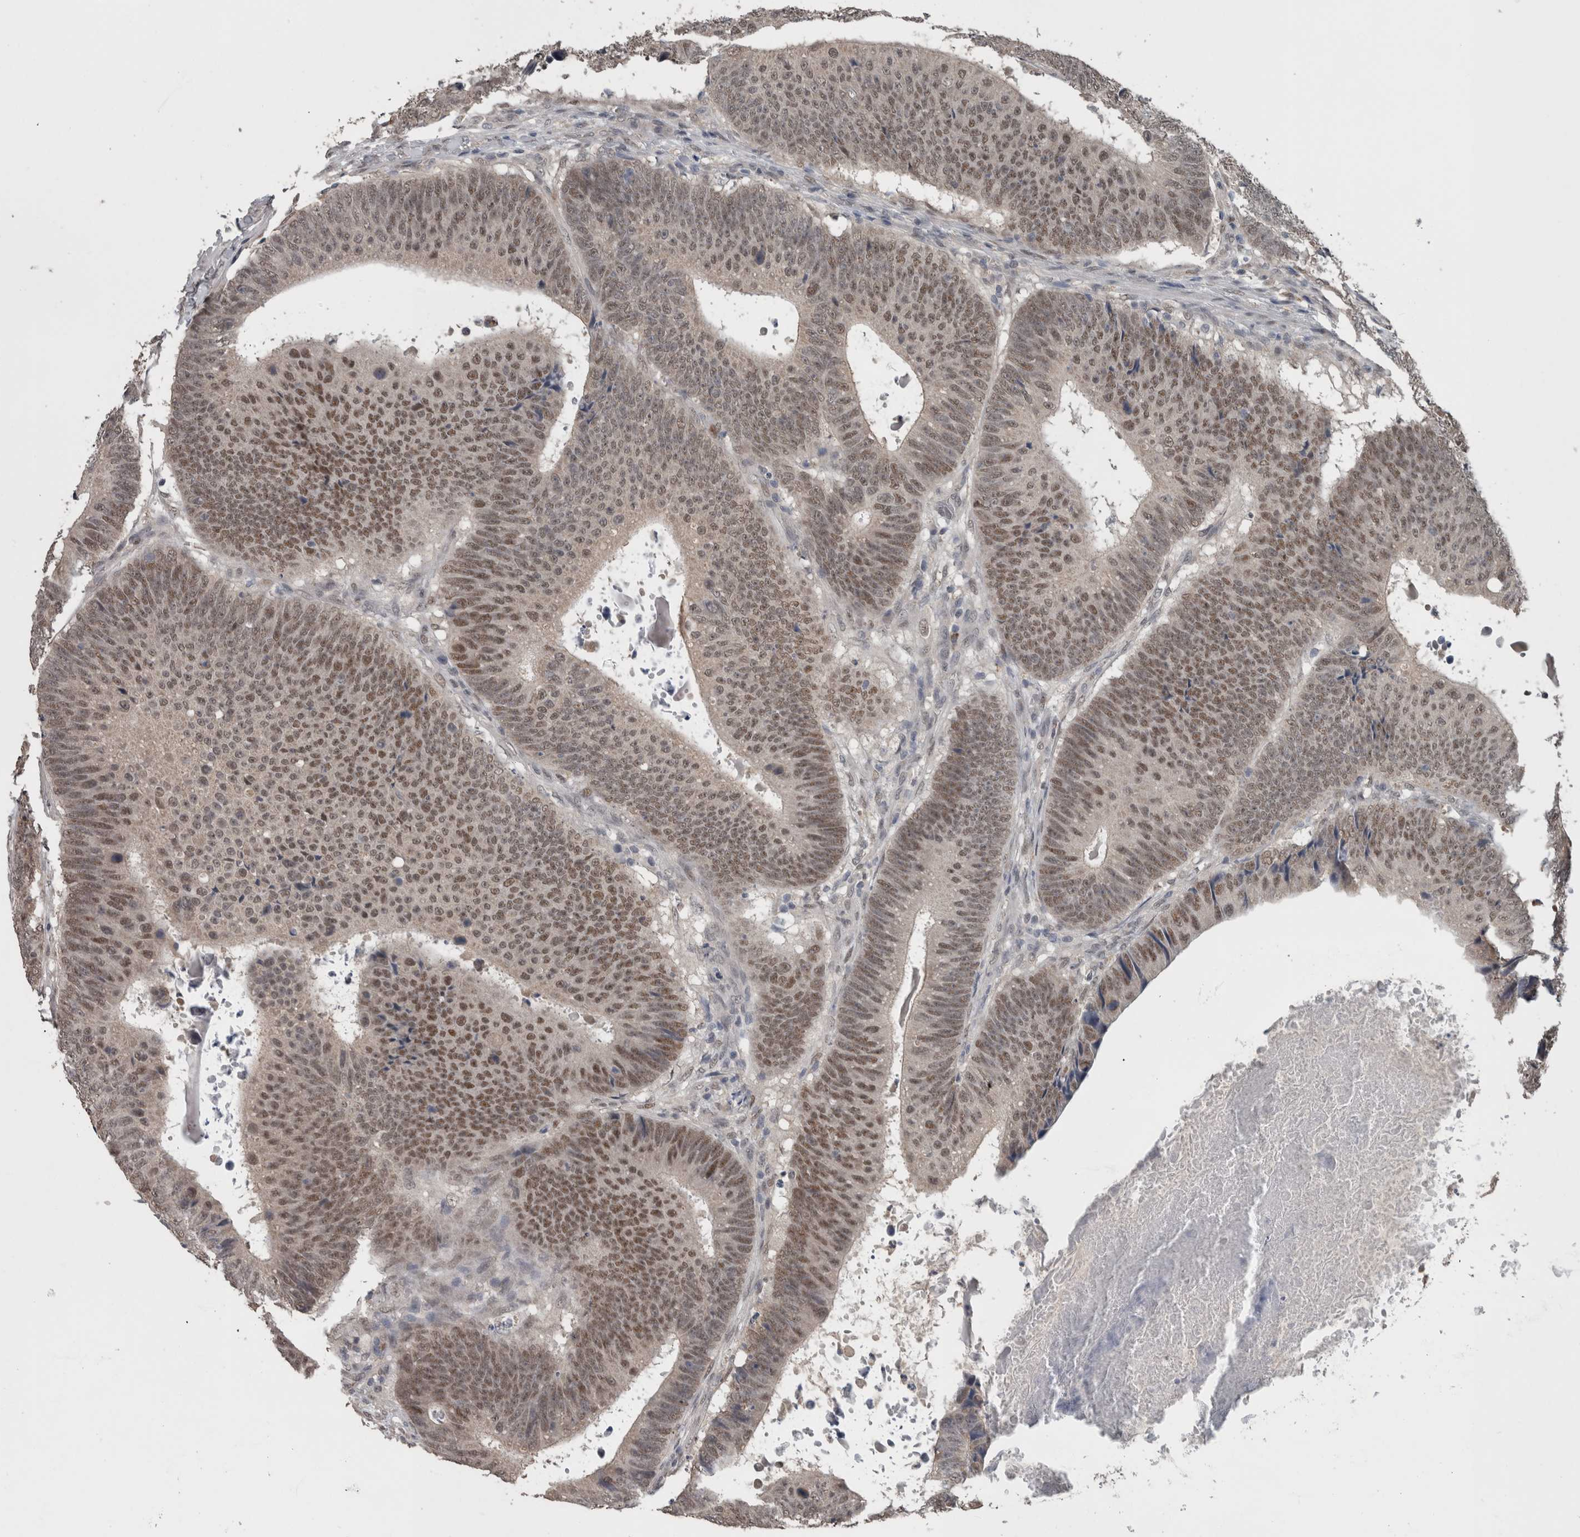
{"staining": {"intensity": "moderate", "quantity": ">75%", "location": "nuclear"}, "tissue": "colorectal cancer", "cell_type": "Tumor cells", "image_type": "cancer", "snomed": [{"axis": "morphology", "description": "Adenocarcinoma, NOS"}, {"axis": "topography", "description": "Colon"}], "caption": "DAB immunohistochemical staining of adenocarcinoma (colorectal) reveals moderate nuclear protein expression in about >75% of tumor cells. Immunohistochemistry stains the protein in brown and the nuclei are stained blue.", "gene": "ZBTB21", "patient": {"sex": "male", "age": 56}}